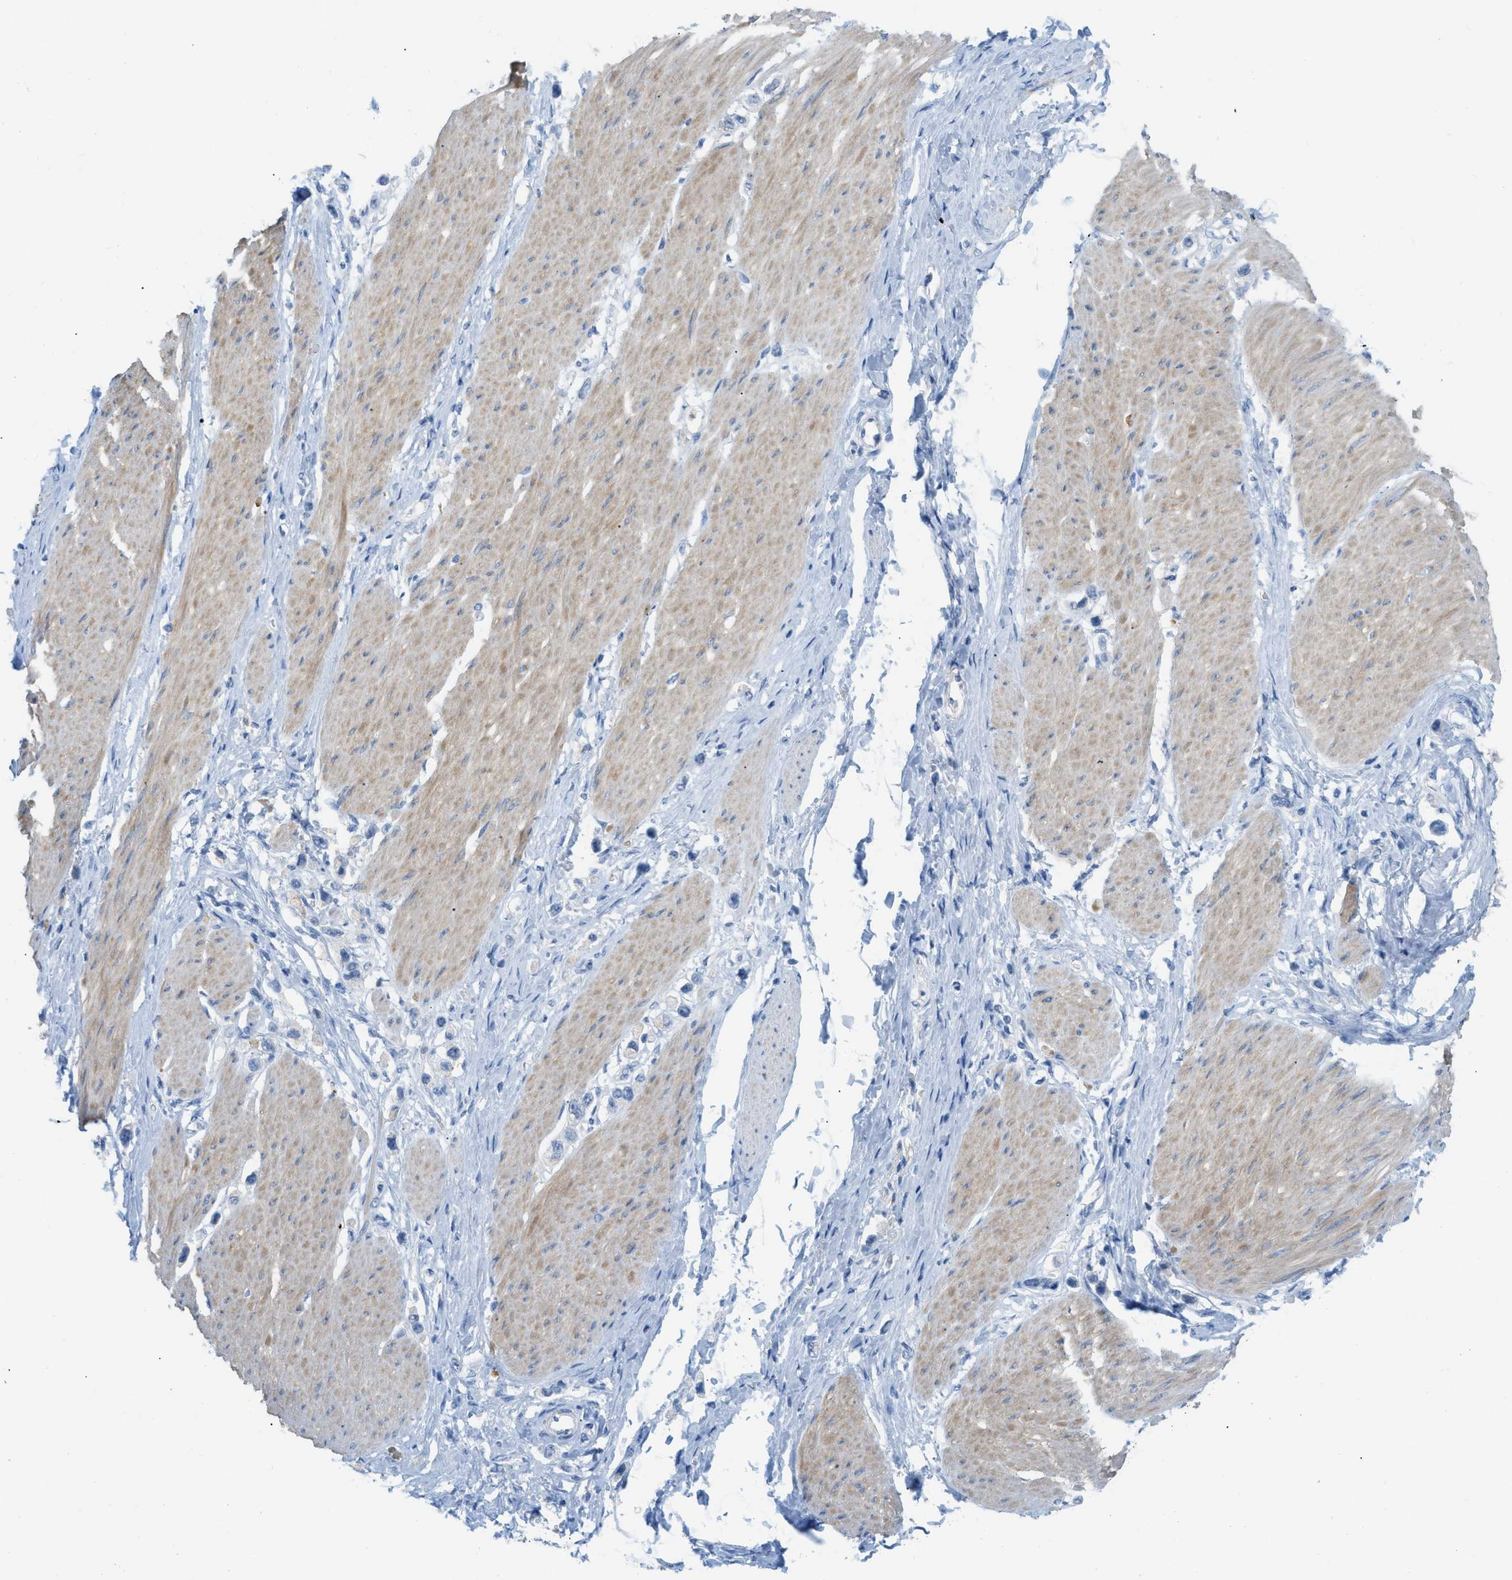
{"staining": {"intensity": "negative", "quantity": "none", "location": "none"}, "tissue": "stomach cancer", "cell_type": "Tumor cells", "image_type": "cancer", "snomed": [{"axis": "morphology", "description": "Adenocarcinoma, NOS"}, {"axis": "topography", "description": "Stomach"}], "caption": "Stomach cancer (adenocarcinoma) was stained to show a protein in brown. There is no significant staining in tumor cells.", "gene": "HLTF", "patient": {"sex": "female", "age": 65}}